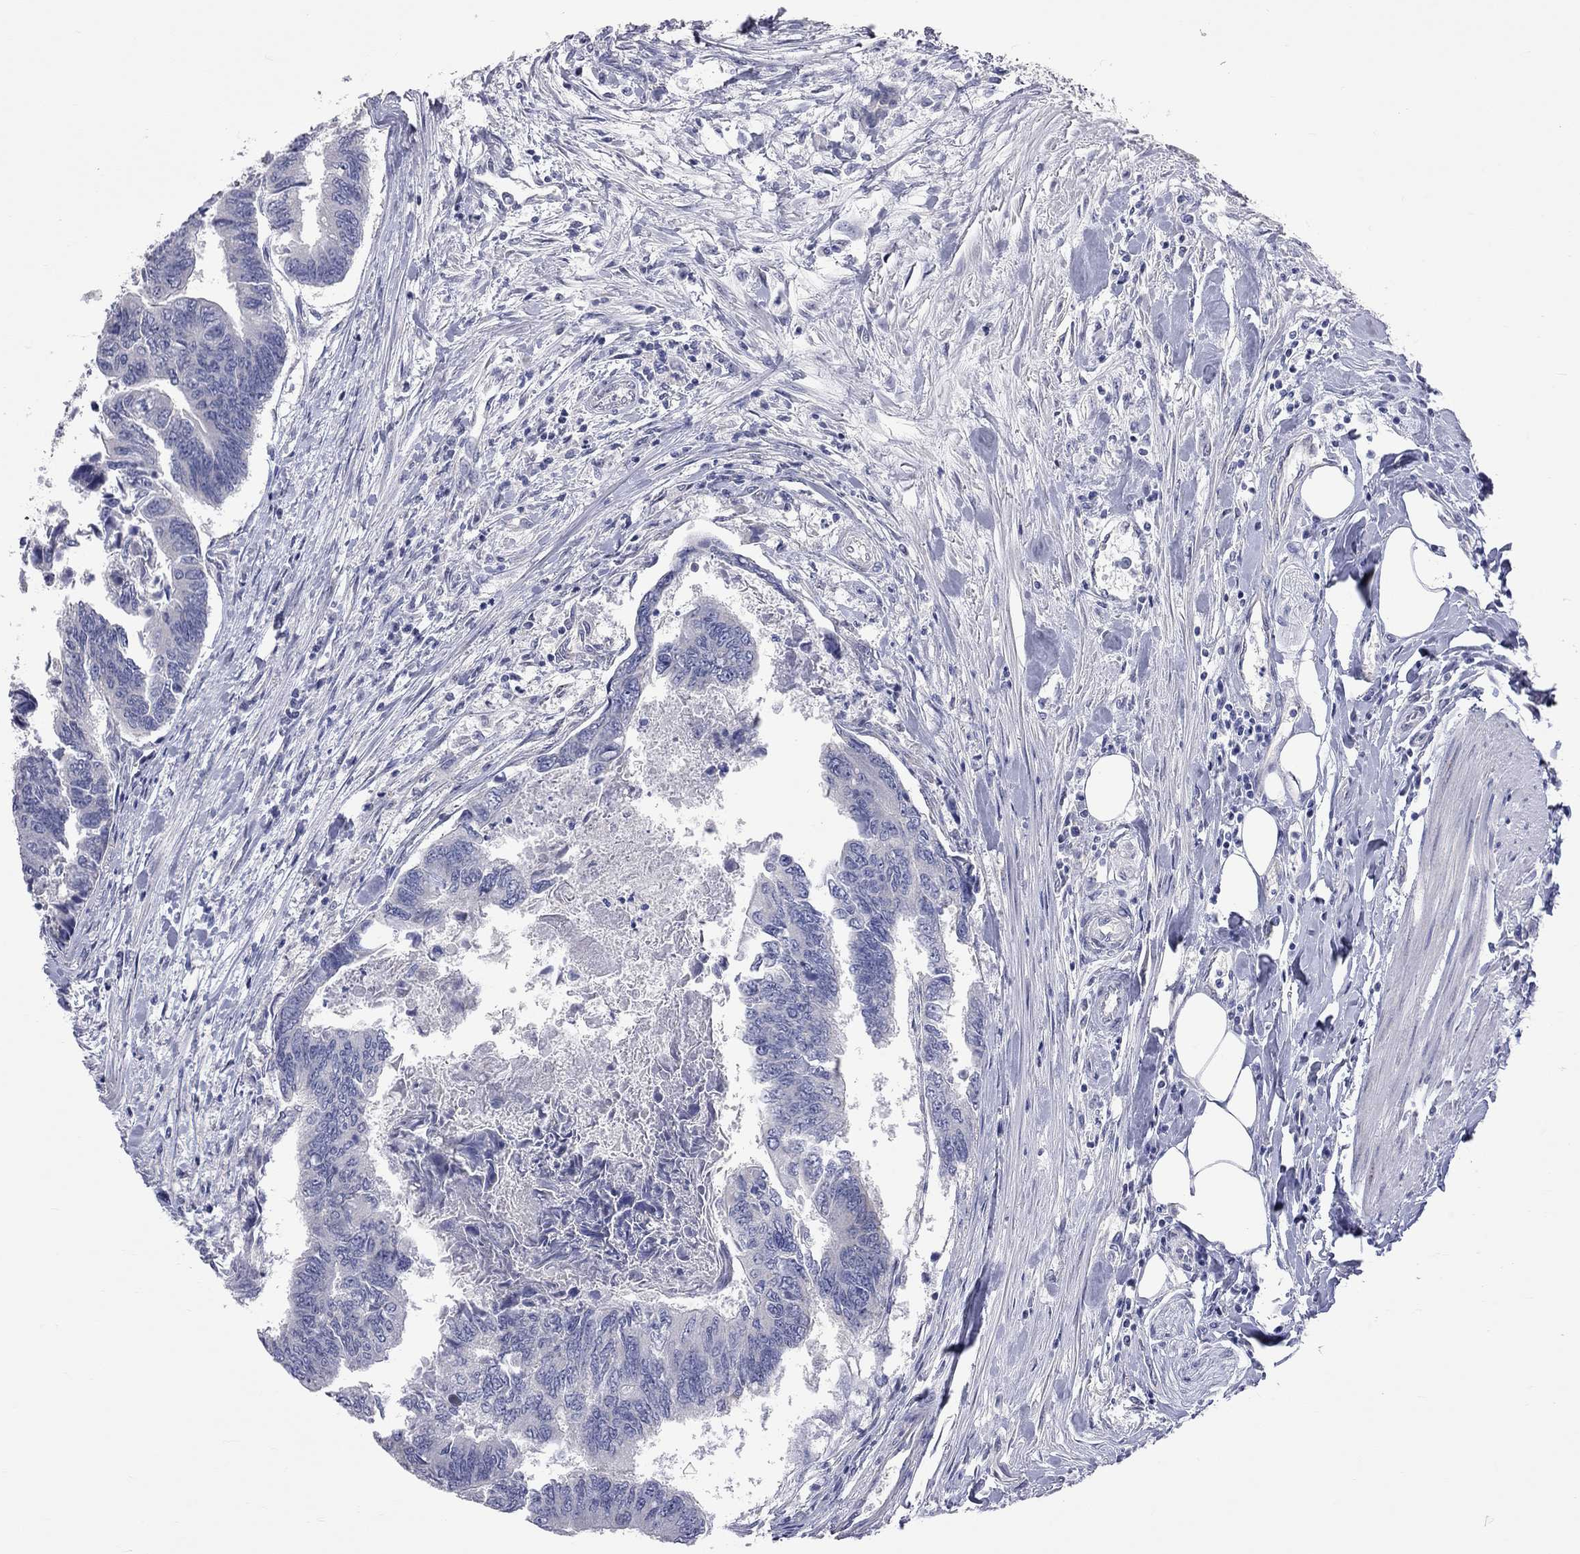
{"staining": {"intensity": "negative", "quantity": "none", "location": "none"}, "tissue": "colorectal cancer", "cell_type": "Tumor cells", "image_type": "cancer", "snomed": [{"axis": "morphology", "description": "Adenocarcinoma, NOS"}, {"axis": "topography", "description": "Colon"}], "caption": "Immunohistochemical staining of human colorectal adenocarcinoma displays no significant expression in tumor cells.", "gene": "OPRK1", "patient": {"sex": "female", "age": 65}}